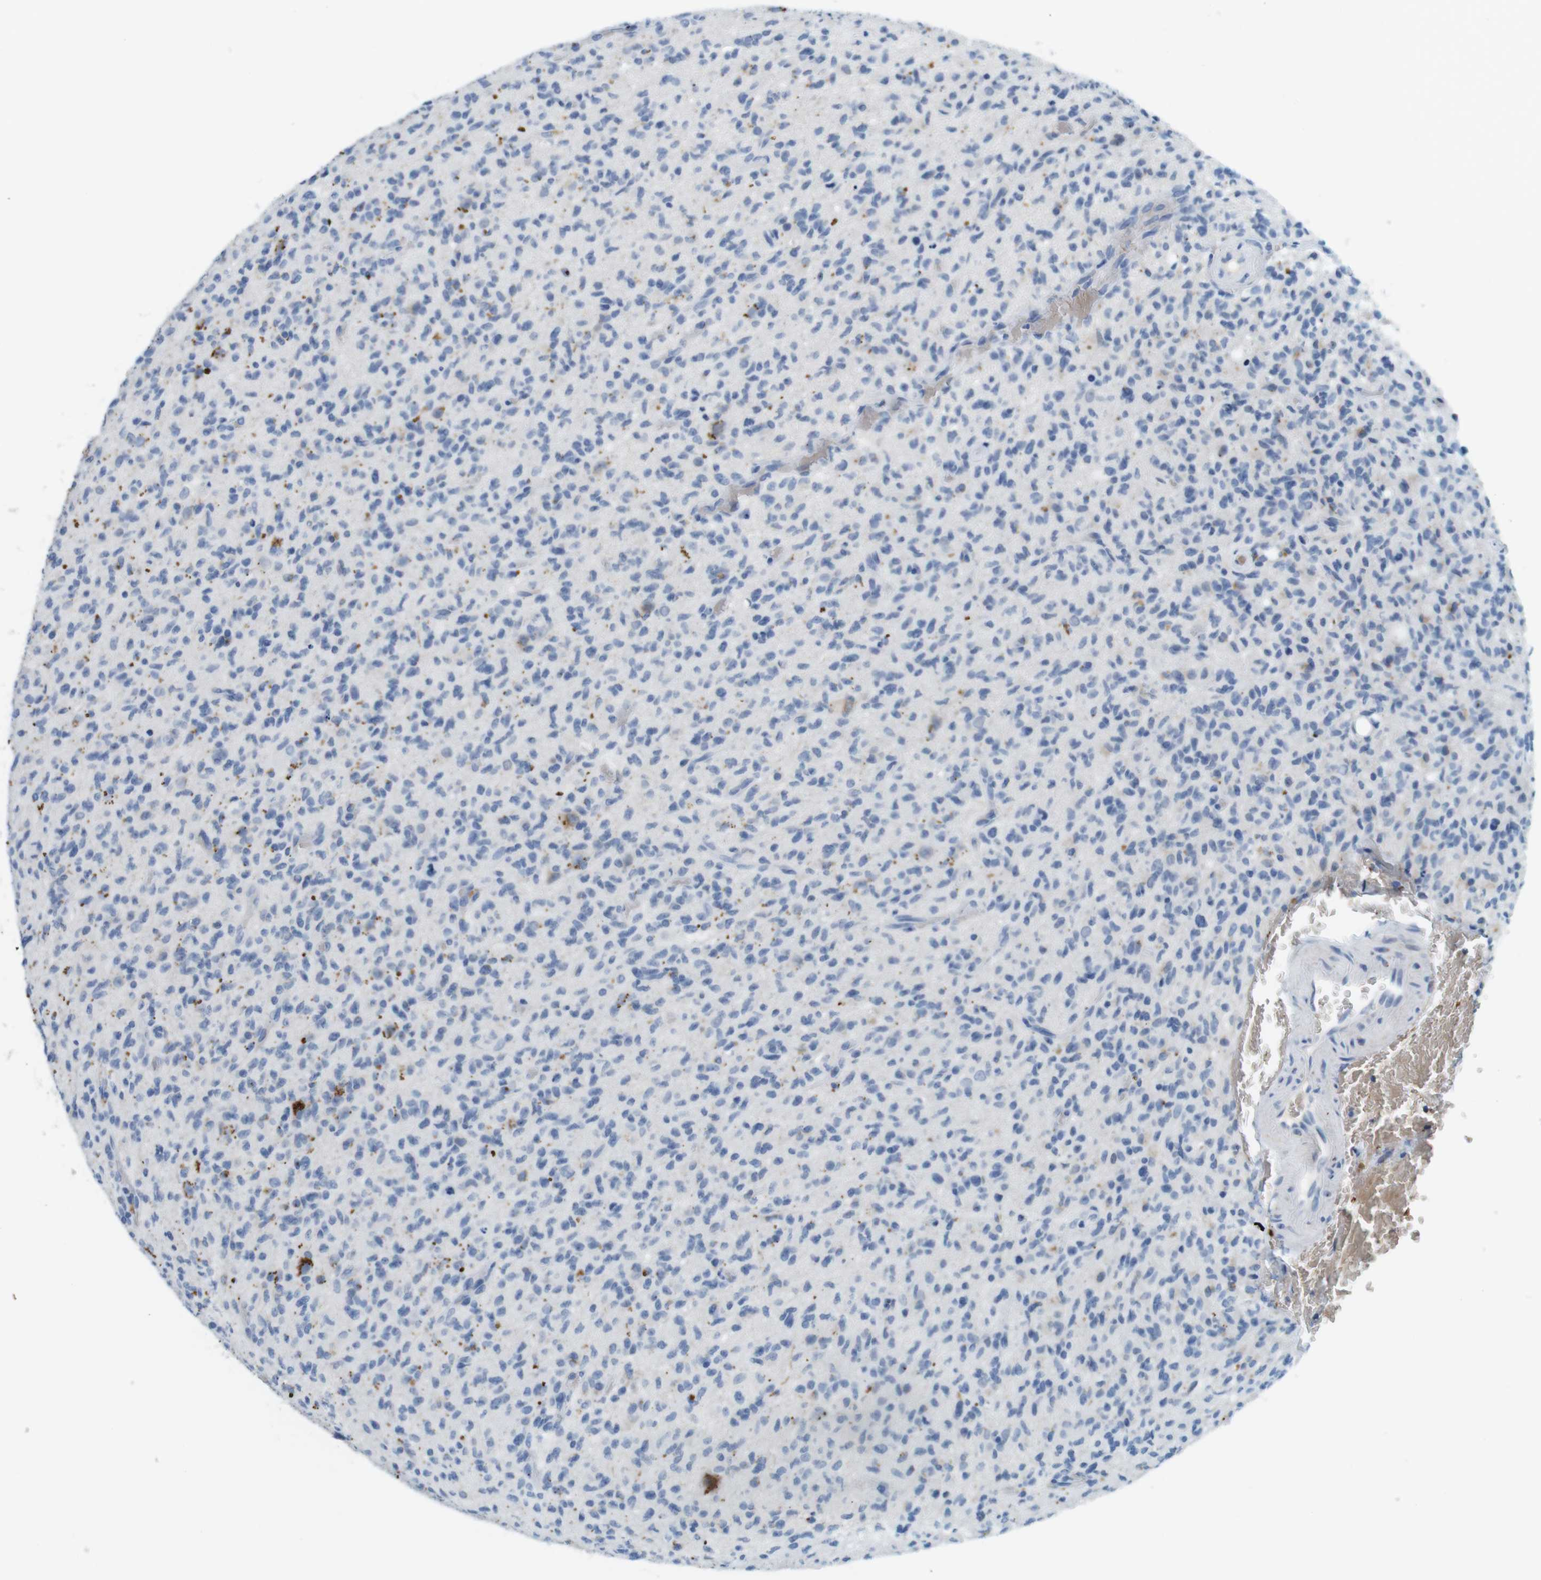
{"staining": {"intensity": "negative", "quantity": "none", "location": "none"}, "tissue": "glioma", "cell_type": "Tumor cells", "image_type": "cancer", "snomed": [{"axis": "morphology", "description": "Glioma, malignant, High grade"}, {"axis": "topography", "description": "Brain"}], "caption": "Glioma stained for a protein using IHC displays no staining tumor cells.", "gene": "TFAP2C", "patient": {"sex": "male", "age": 71}}